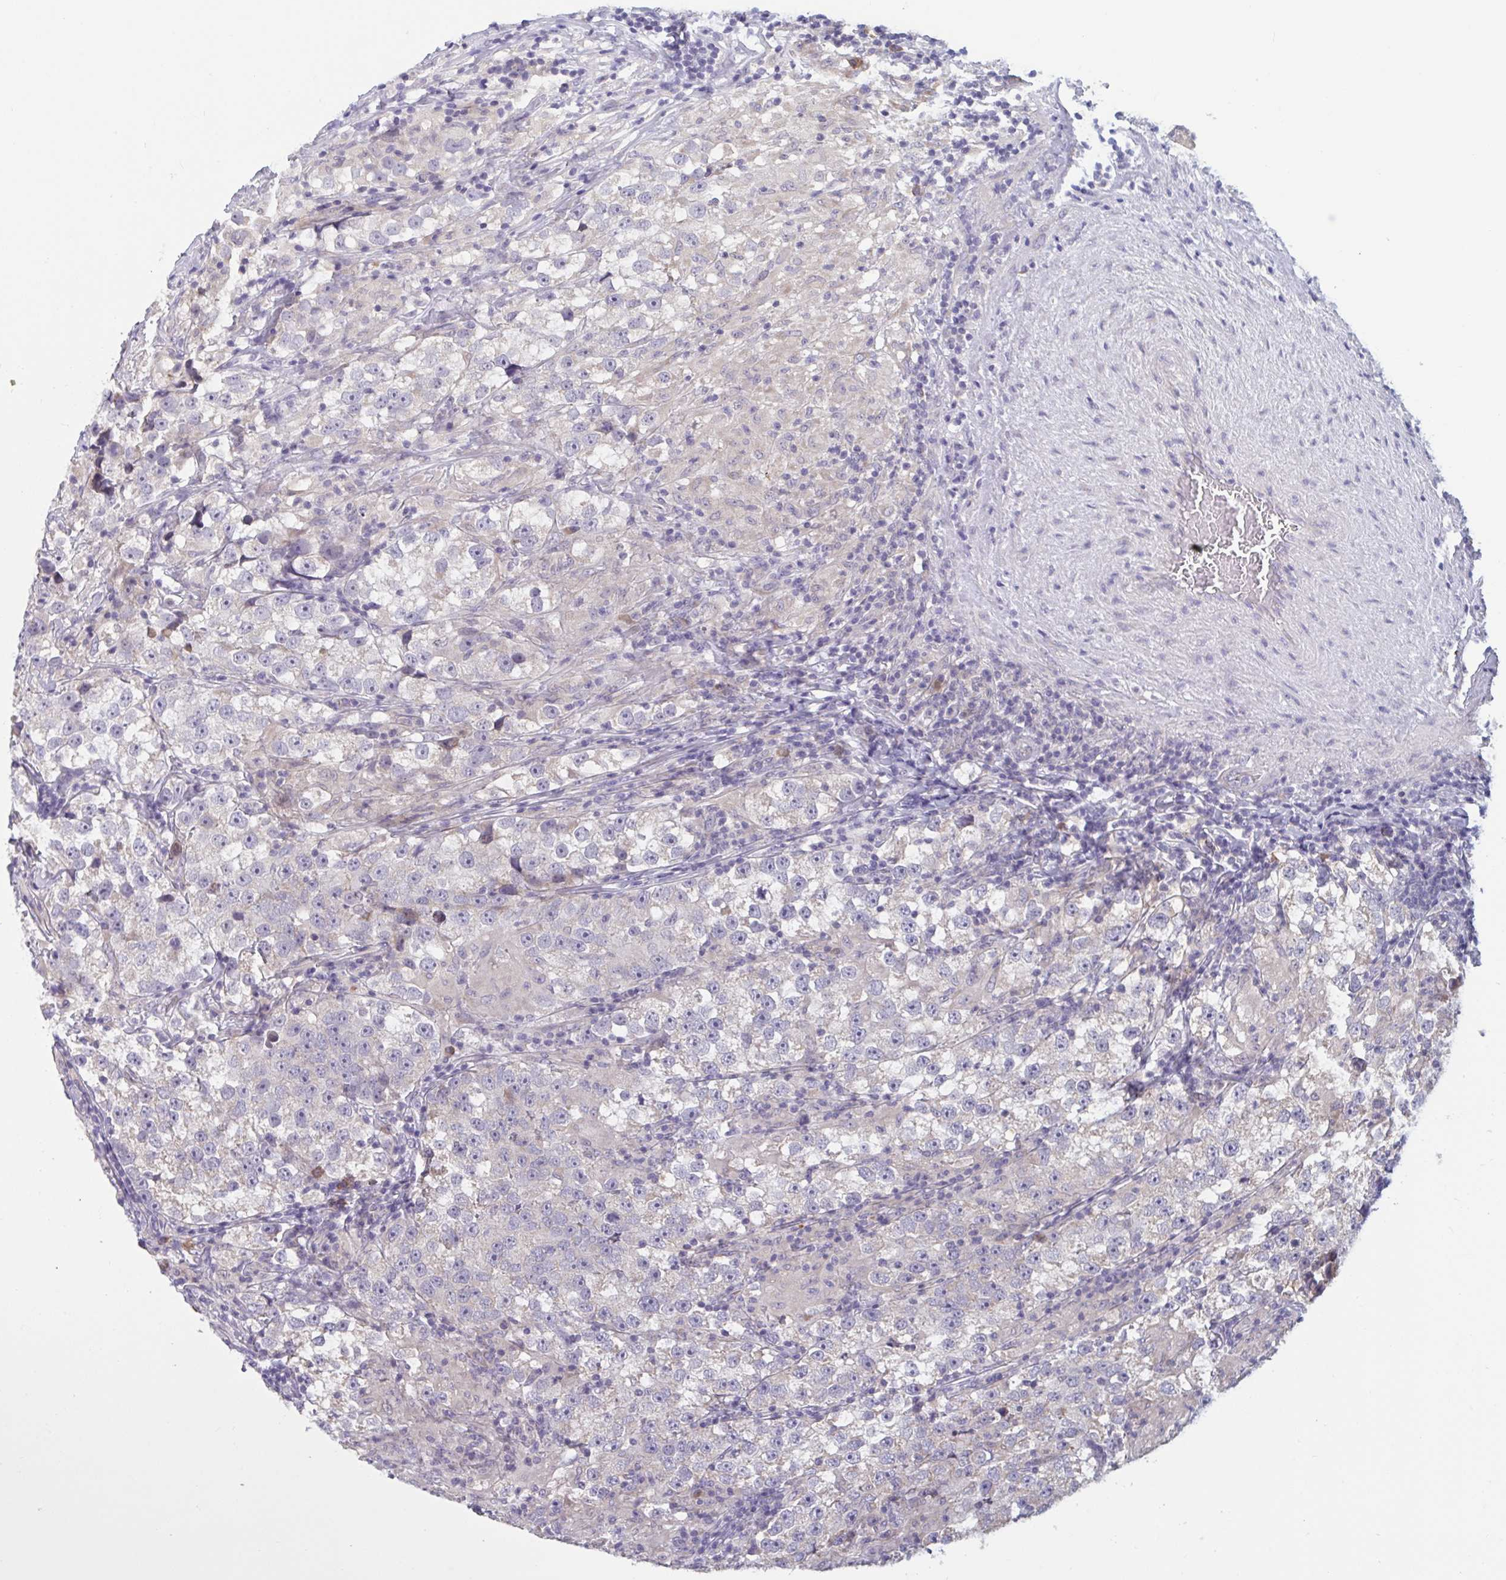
{"staining": {"intensity": "negative", "quantity": "none", "location": "none"}, "tissue": "testis cancer", "cell_type": "Tumor cells", "image_type": "cancer", "snomed": [{"axis": "morphology", "description": "Seminoma, NOS"}, {"axis": "topography", "description": "Testis"}], "caption": "A histopathology image of testis seminoma stained for a protein demonstrates no brown staining in tumor cells.", "gene": "CD1E", "patient": {"sex": "male", "age": 46}}